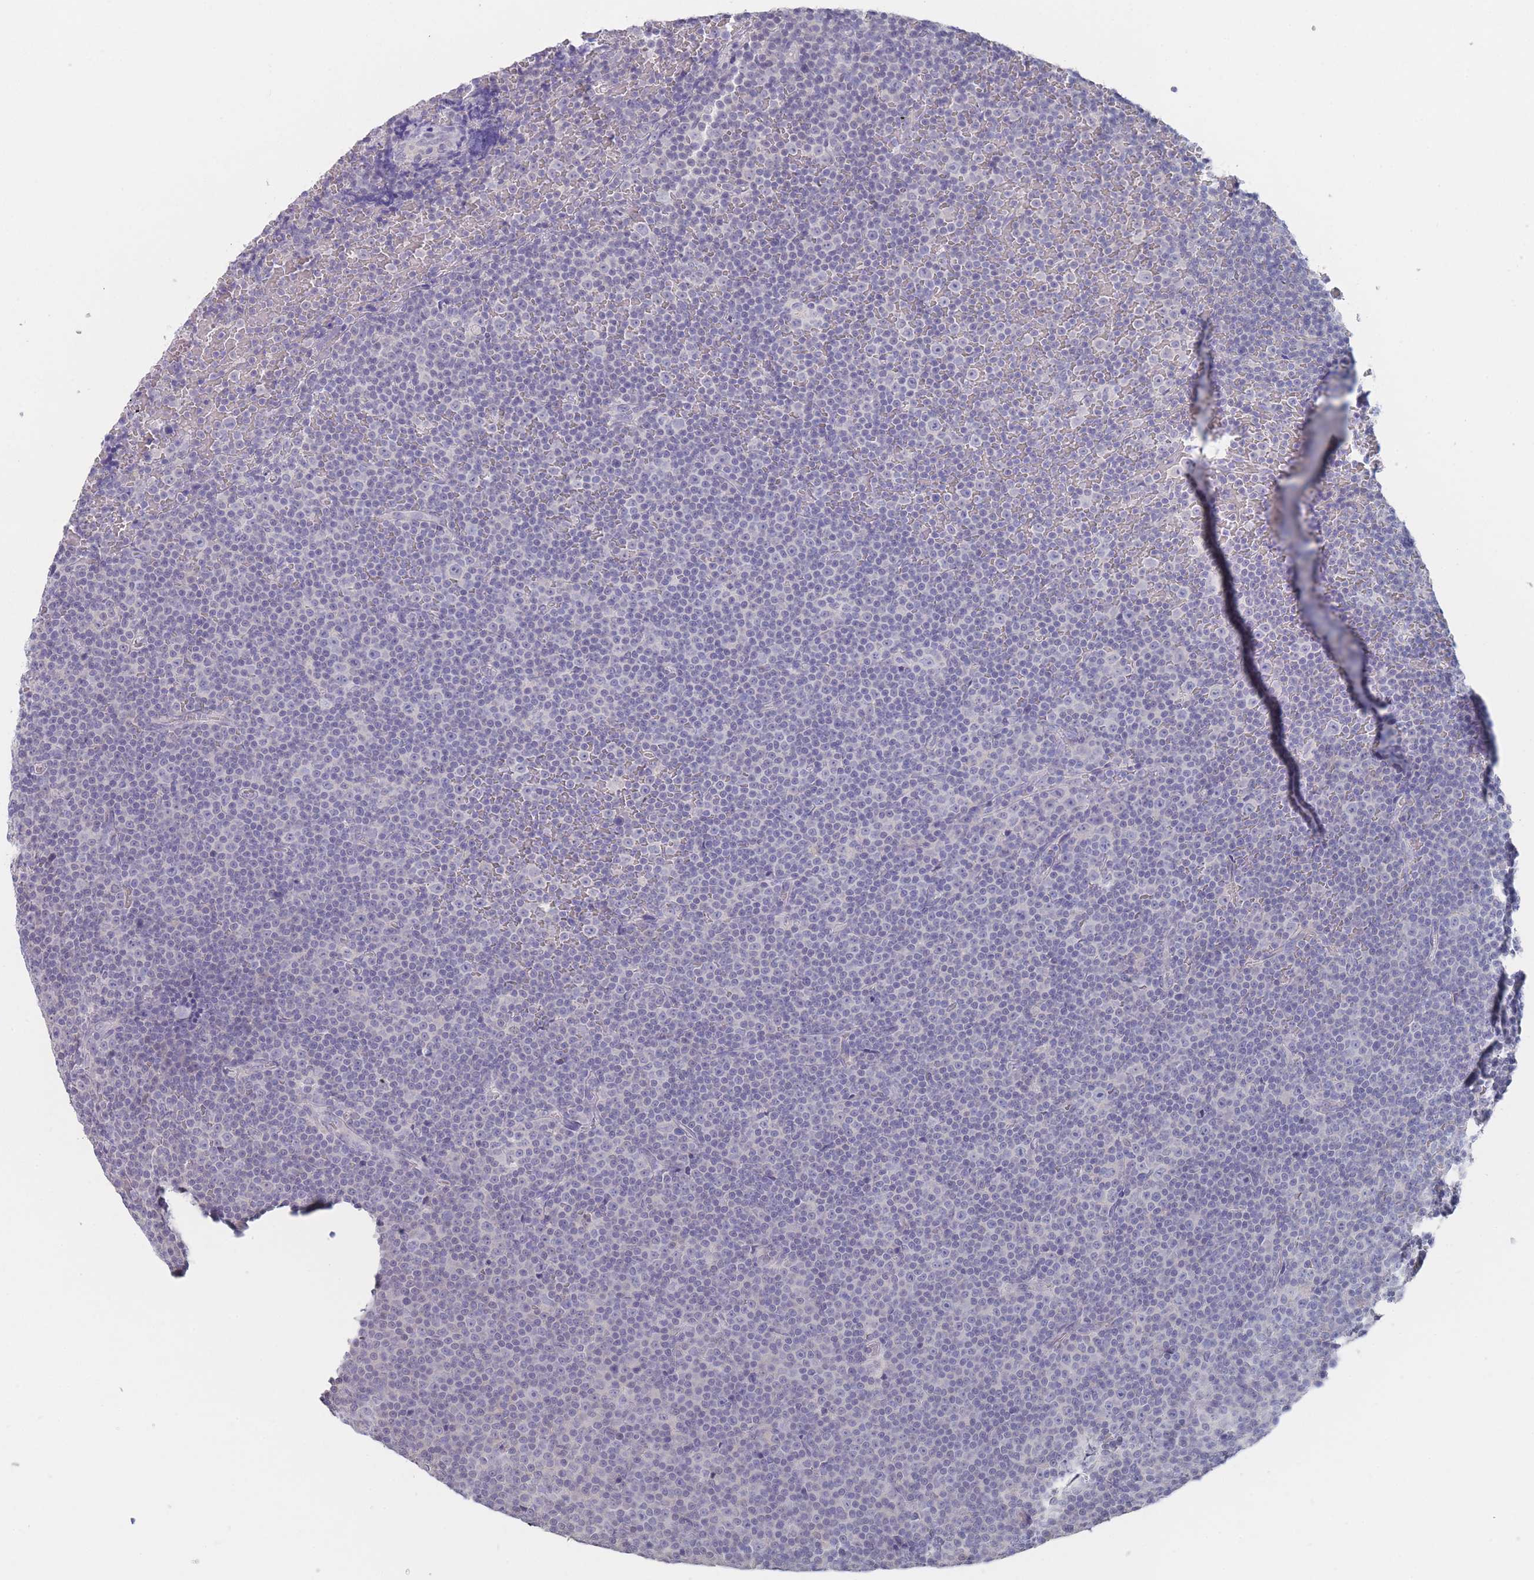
{"staining": {"intensity": "negative", "quantity": "none", "location": "none"}, "tissue": "lymphoma", "cell_type": "Tumor cells", "image_type": "cancer", "snomed": [{"axis": "morphology", "description": "Malignant lymphoma, non-Hodgkin's type, Low grade"}, {"axis": "topography", "description": "Lymph node"}], "caption": "Immunohistochemistry (IHC) micrograph of neoplastic tissue: human malignant lymphoma, non-Hodgkin's type (low-grade) stained with DAB shows no significant protein staining in tumor cells.", "gene": "CYP51A1", "patient": {"sex": "female", "age": 67}}